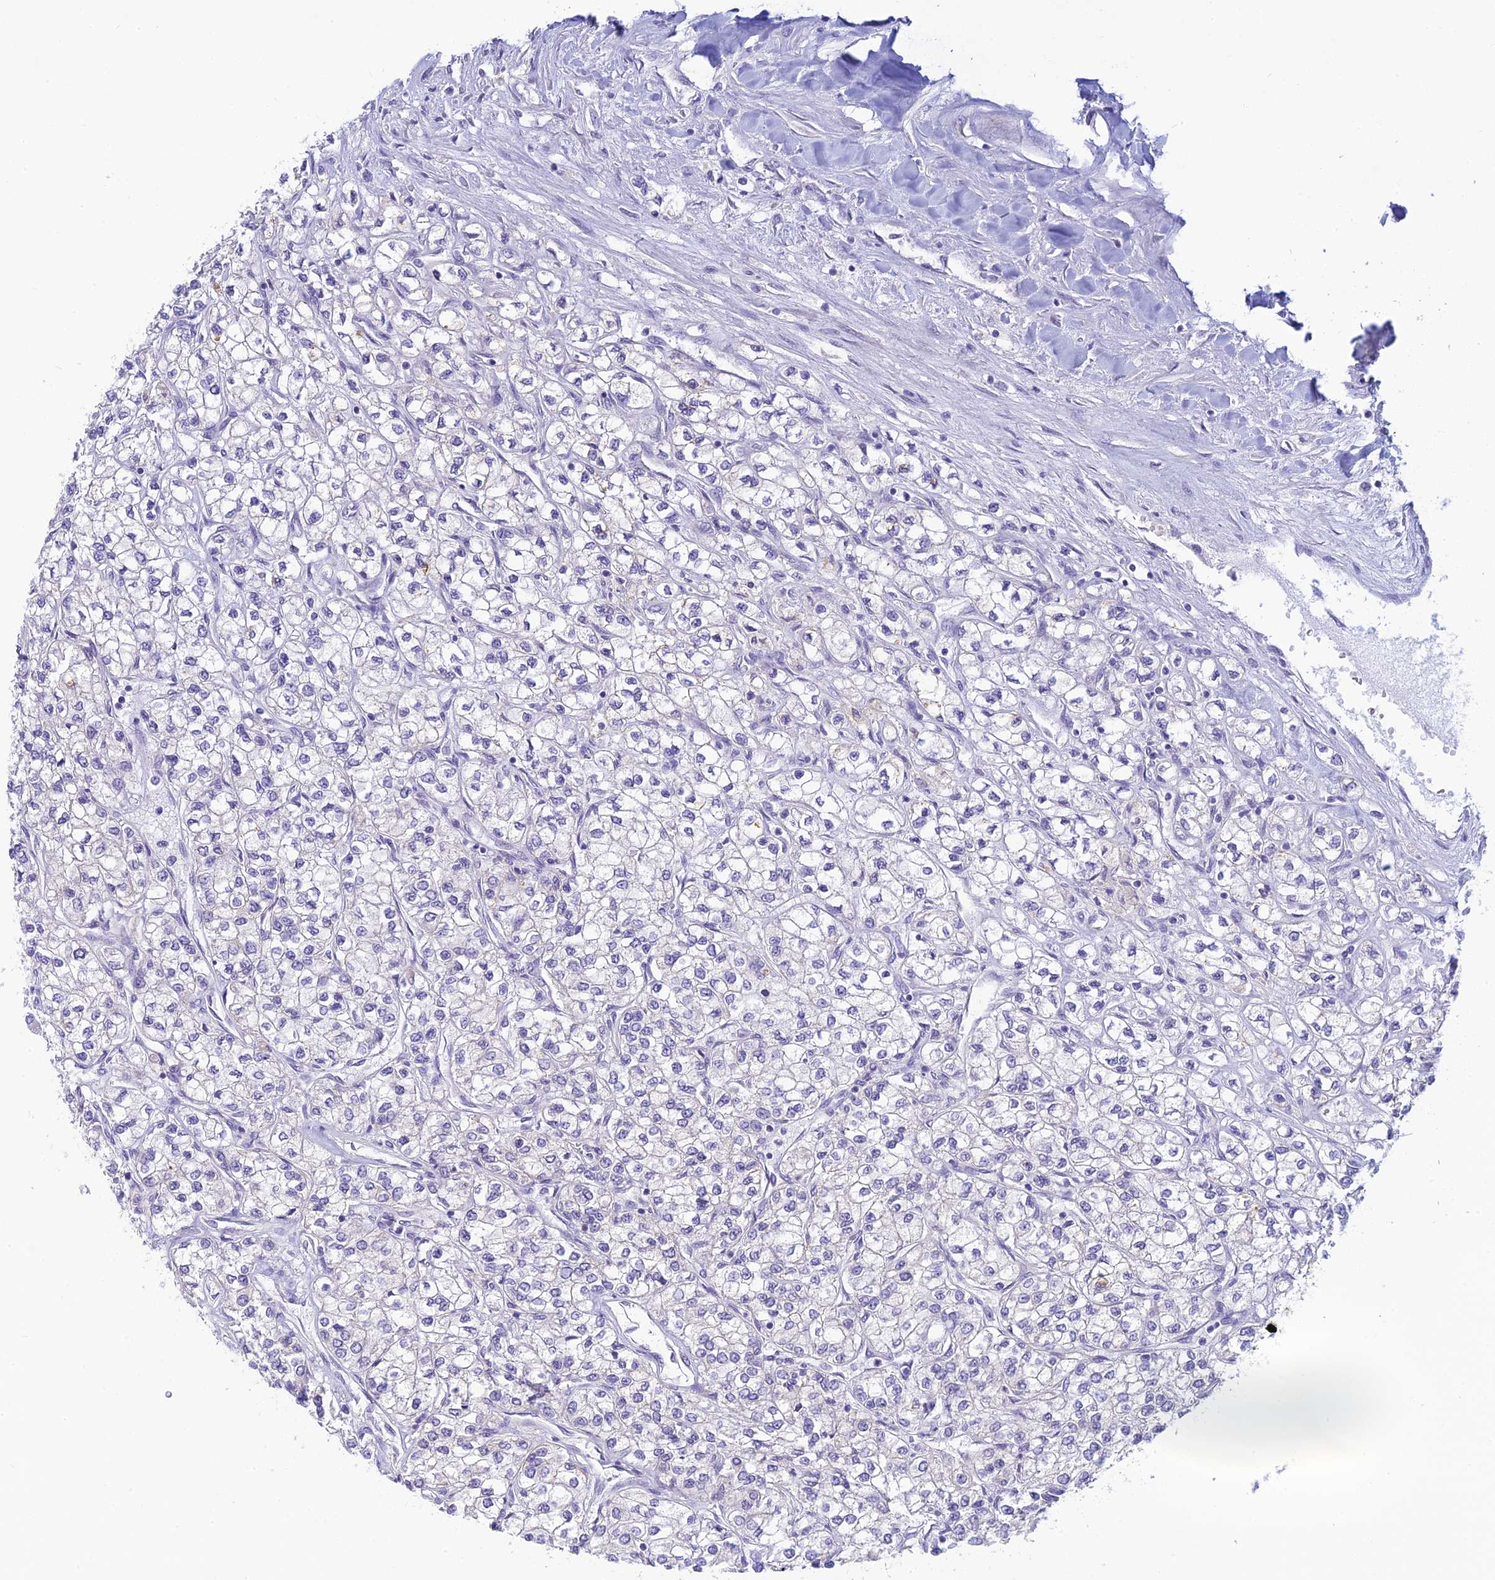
{"staining": {"intensity": "negative", "quantity": "none", "location": "none"}, "tissue": "renal cancer", "cell_type": "Tumor cells", "image_type": "cancer", "snomed": [{"axis": "morphology", "description": "Adenocarcinoma, NOS"}, {"axis": "topography", "description": "Kidney"}], "caption": "This is an IHC photomicrograph of human adenocarcinoma (renal). There is no expression in tumor cells.", "gene": "SKIC8", "patient": {"sex": "male", "age": 80}}